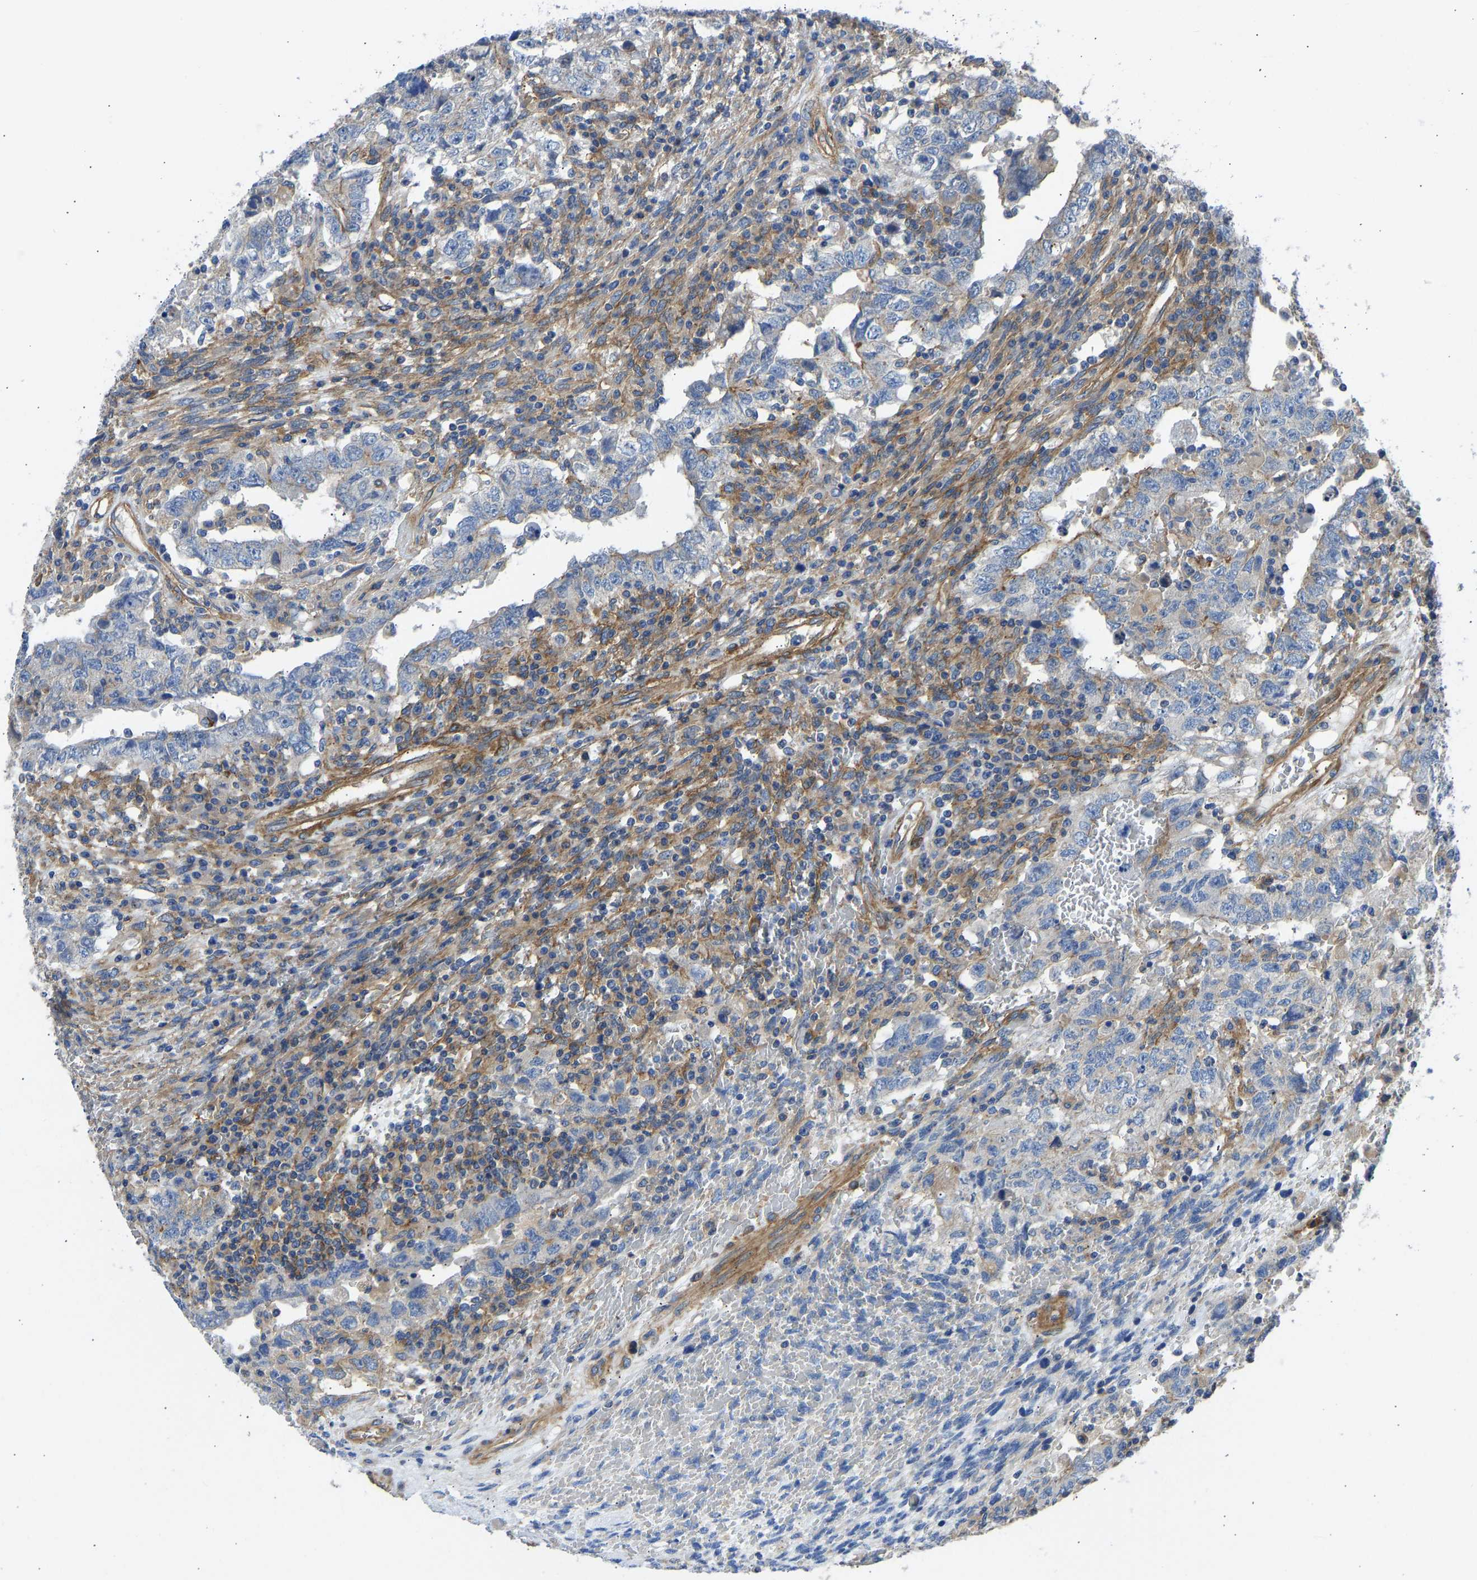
{"staining": {"intensity": "negative", "quantity": "none", "location": "none"}, "tissue": "testis cancer", "cell_type": "Tumor cells", "image_type": "cancer", "snomed": [{"axis": "morphology", "description": "Carcinoma, Embryonal, NOS"}, {"axis": "topography", "description": "Testis"}], "caption": "Immunohistochemistry of human testis cancer (embryonal carcinoma) reveals no expression in tumor cells.", "gene": "MYO1C", "patient": {"sex": "male", "age": 26}}